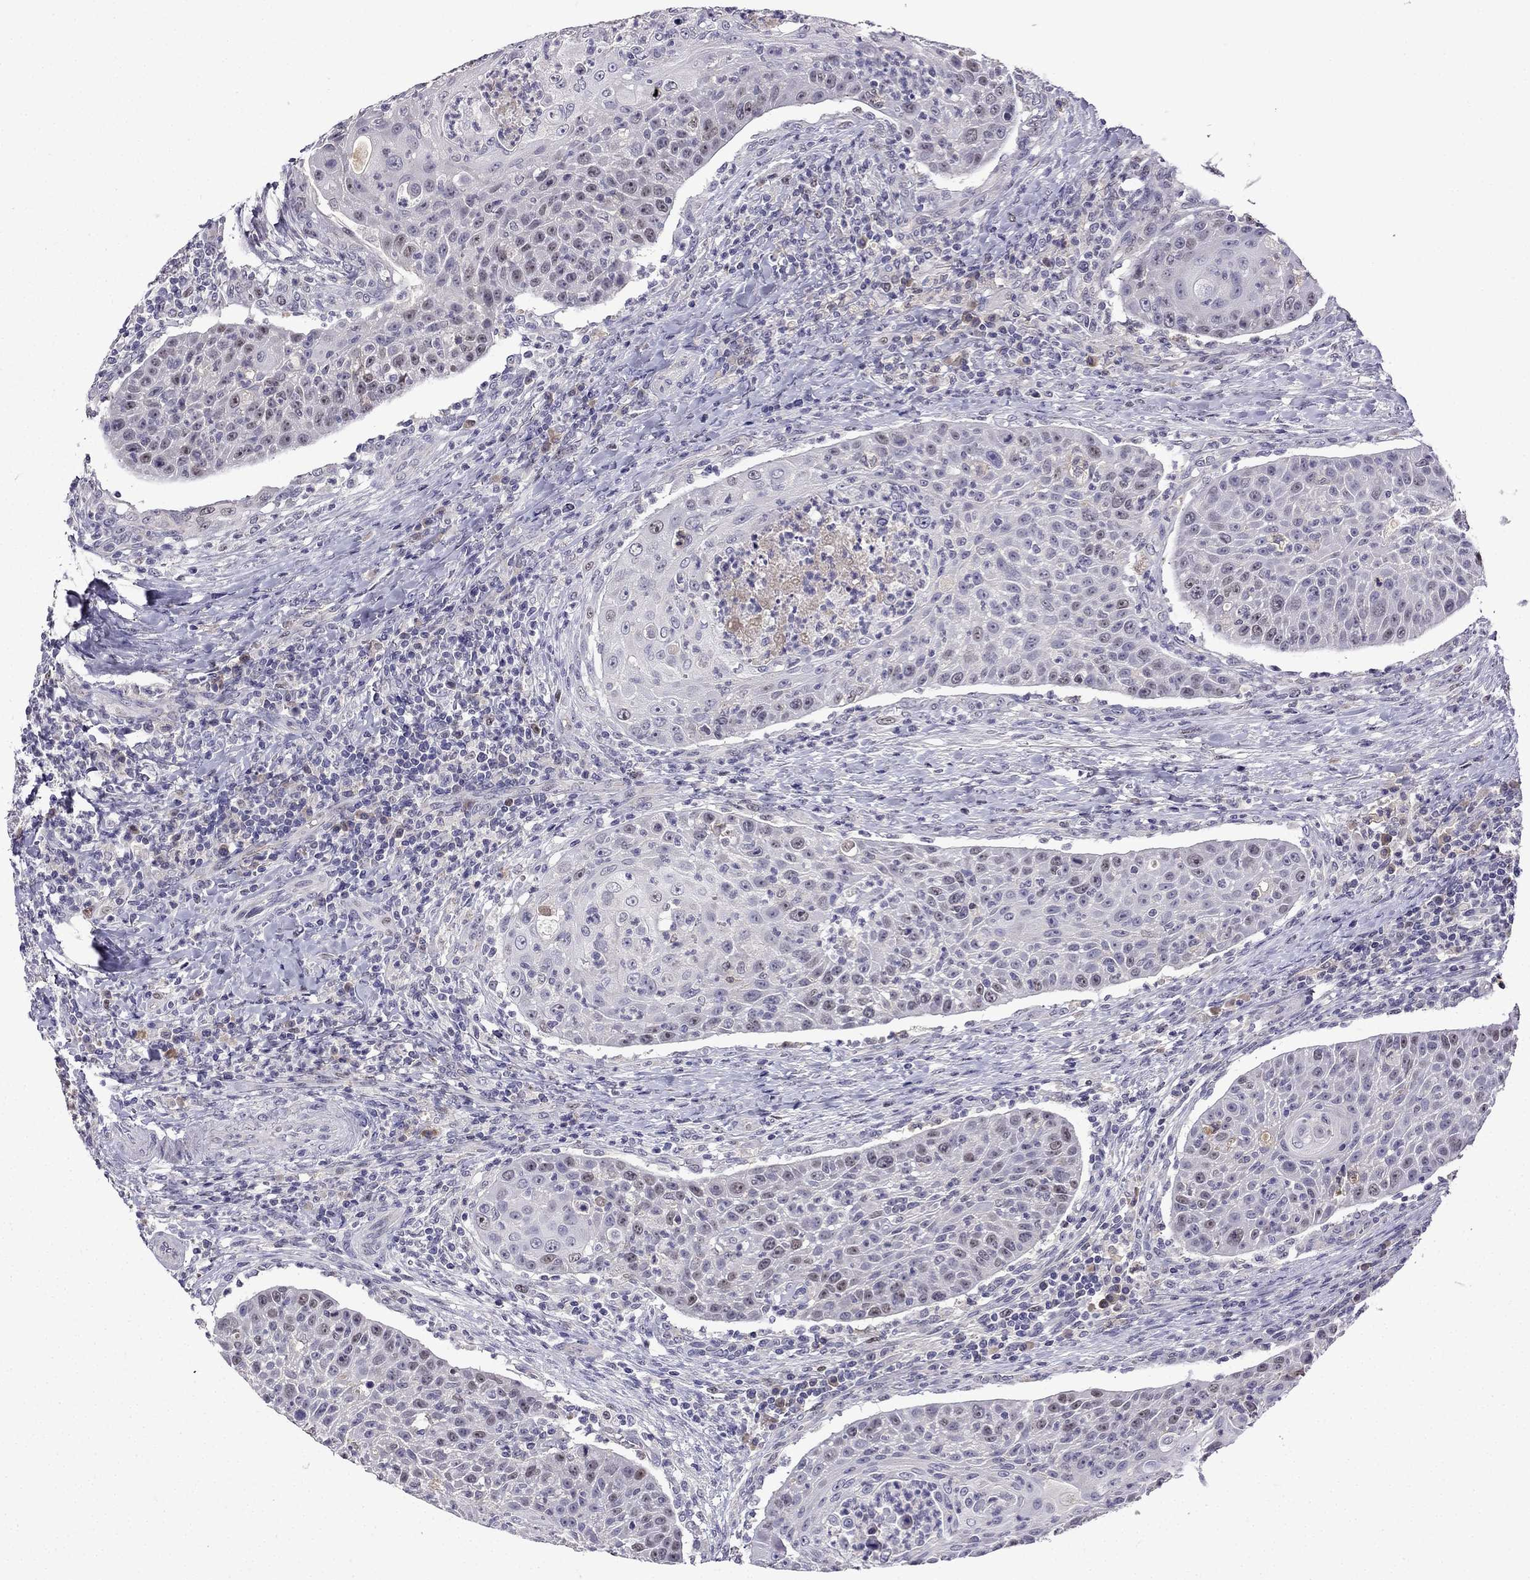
{"staining": {"intensity": "weak", "quantity": "<25%", "location": "nuclear"}, "tissue": "head and neck cancer", "cell_type": "Tumor cells", "image_type": "cancer", "snomed": [{"axis": "morphology", "description": "Squamous cell carcinoma, NOS"}, {"axis": "topography", "description": "Head-Neck"}], "caption": "Tumor cells are negative for protein expression in human squamous cell carcinoma (head and neck).", "gene": "UHRF1", "patient": {"sex": "male", "age": 69}}